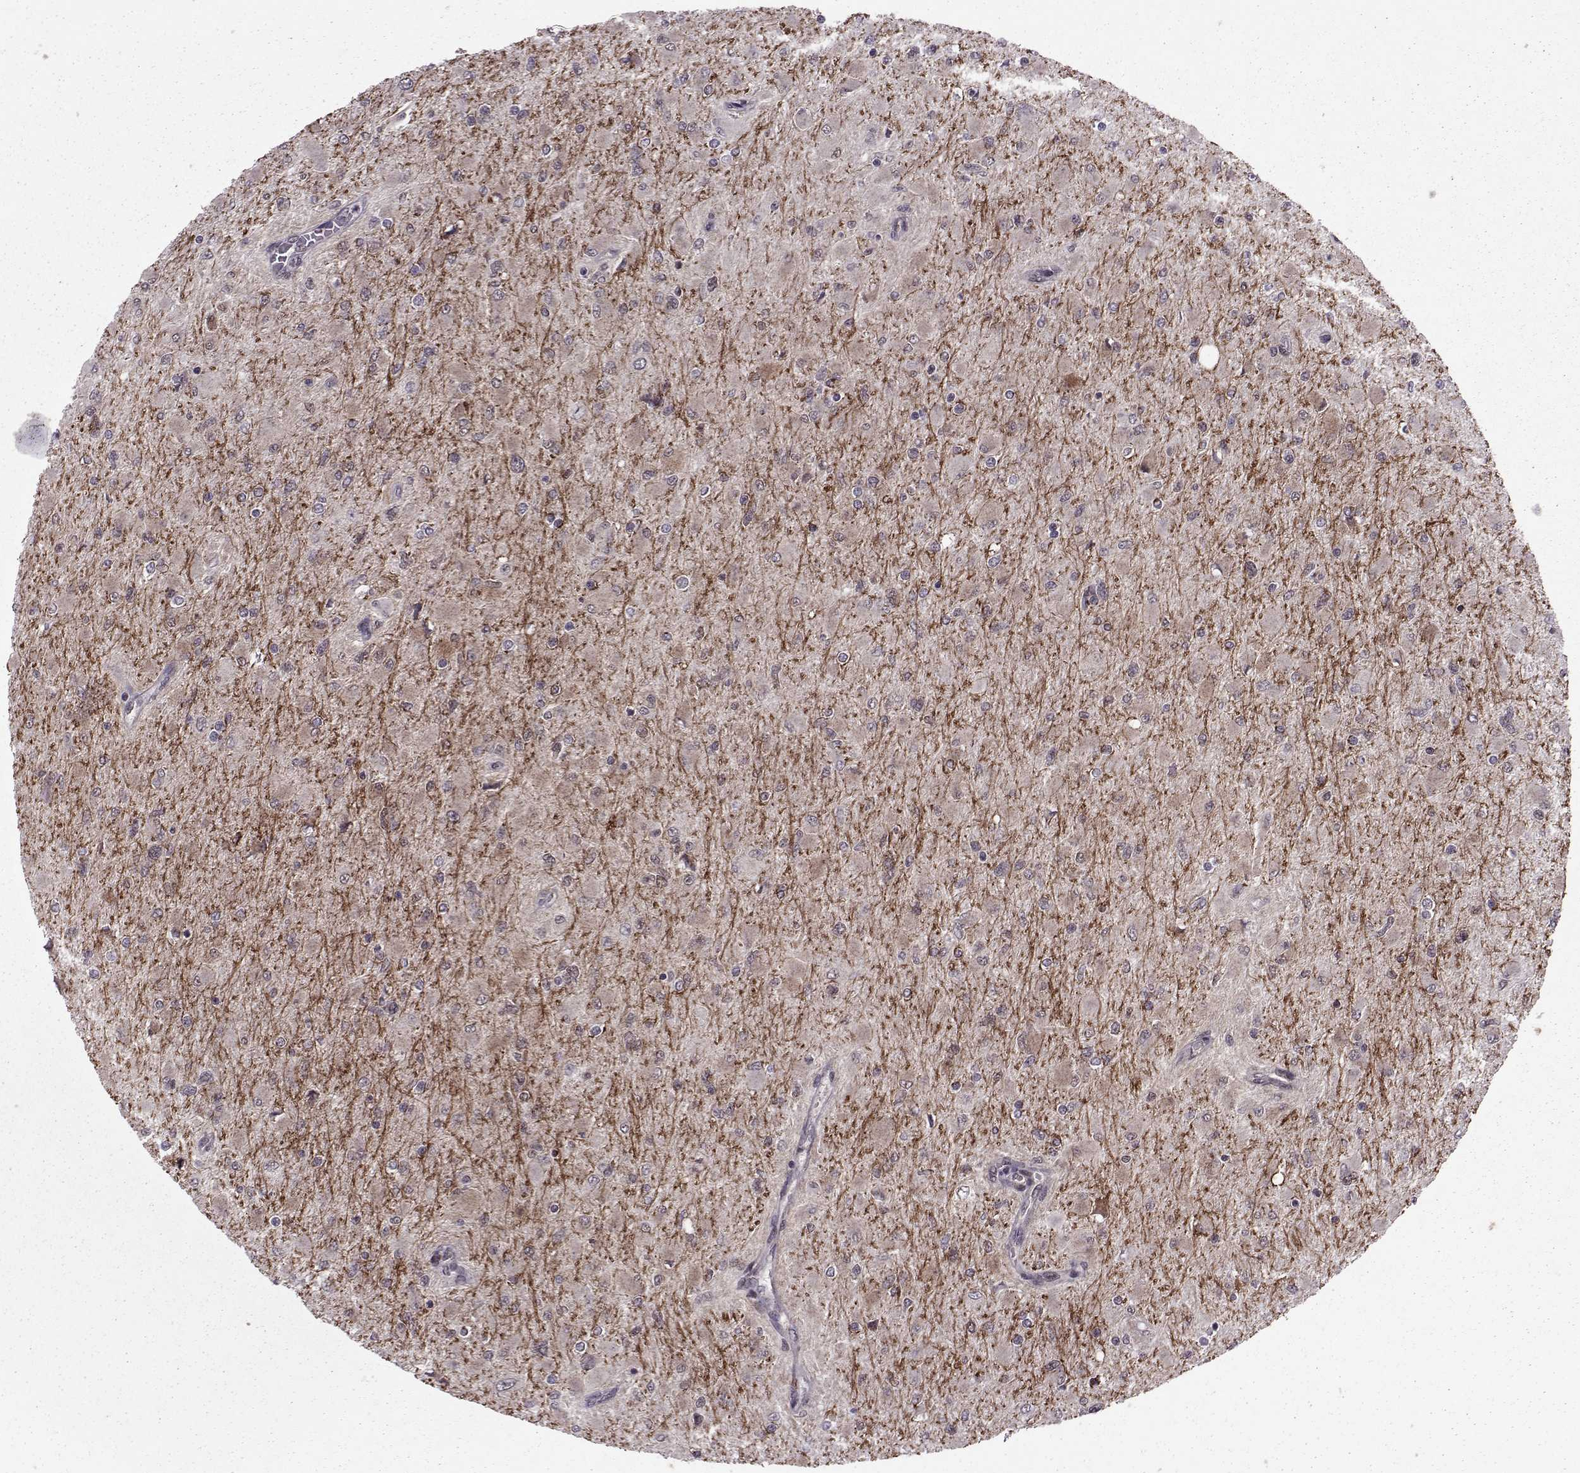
{"staining": {"intensity": "weak", "quantity": "25%-75%", "location": "cytoplasmic/membranous"}, "tissue": "glioma", "cell_type": "Tumor cells", "image_type": "cancer", "snomed": [{"axis": "morphology", "description": "Glioma, malignant, High grade"}, {"axis": "topography", "description": "Cerebral cortex"}], "caption": "Glioma stained for a protein exhibits weak cytoplasmic/membranous positivity in tumor cells.", "gene": "CDK4", "patient": {"sex": "female", "age": 36}}